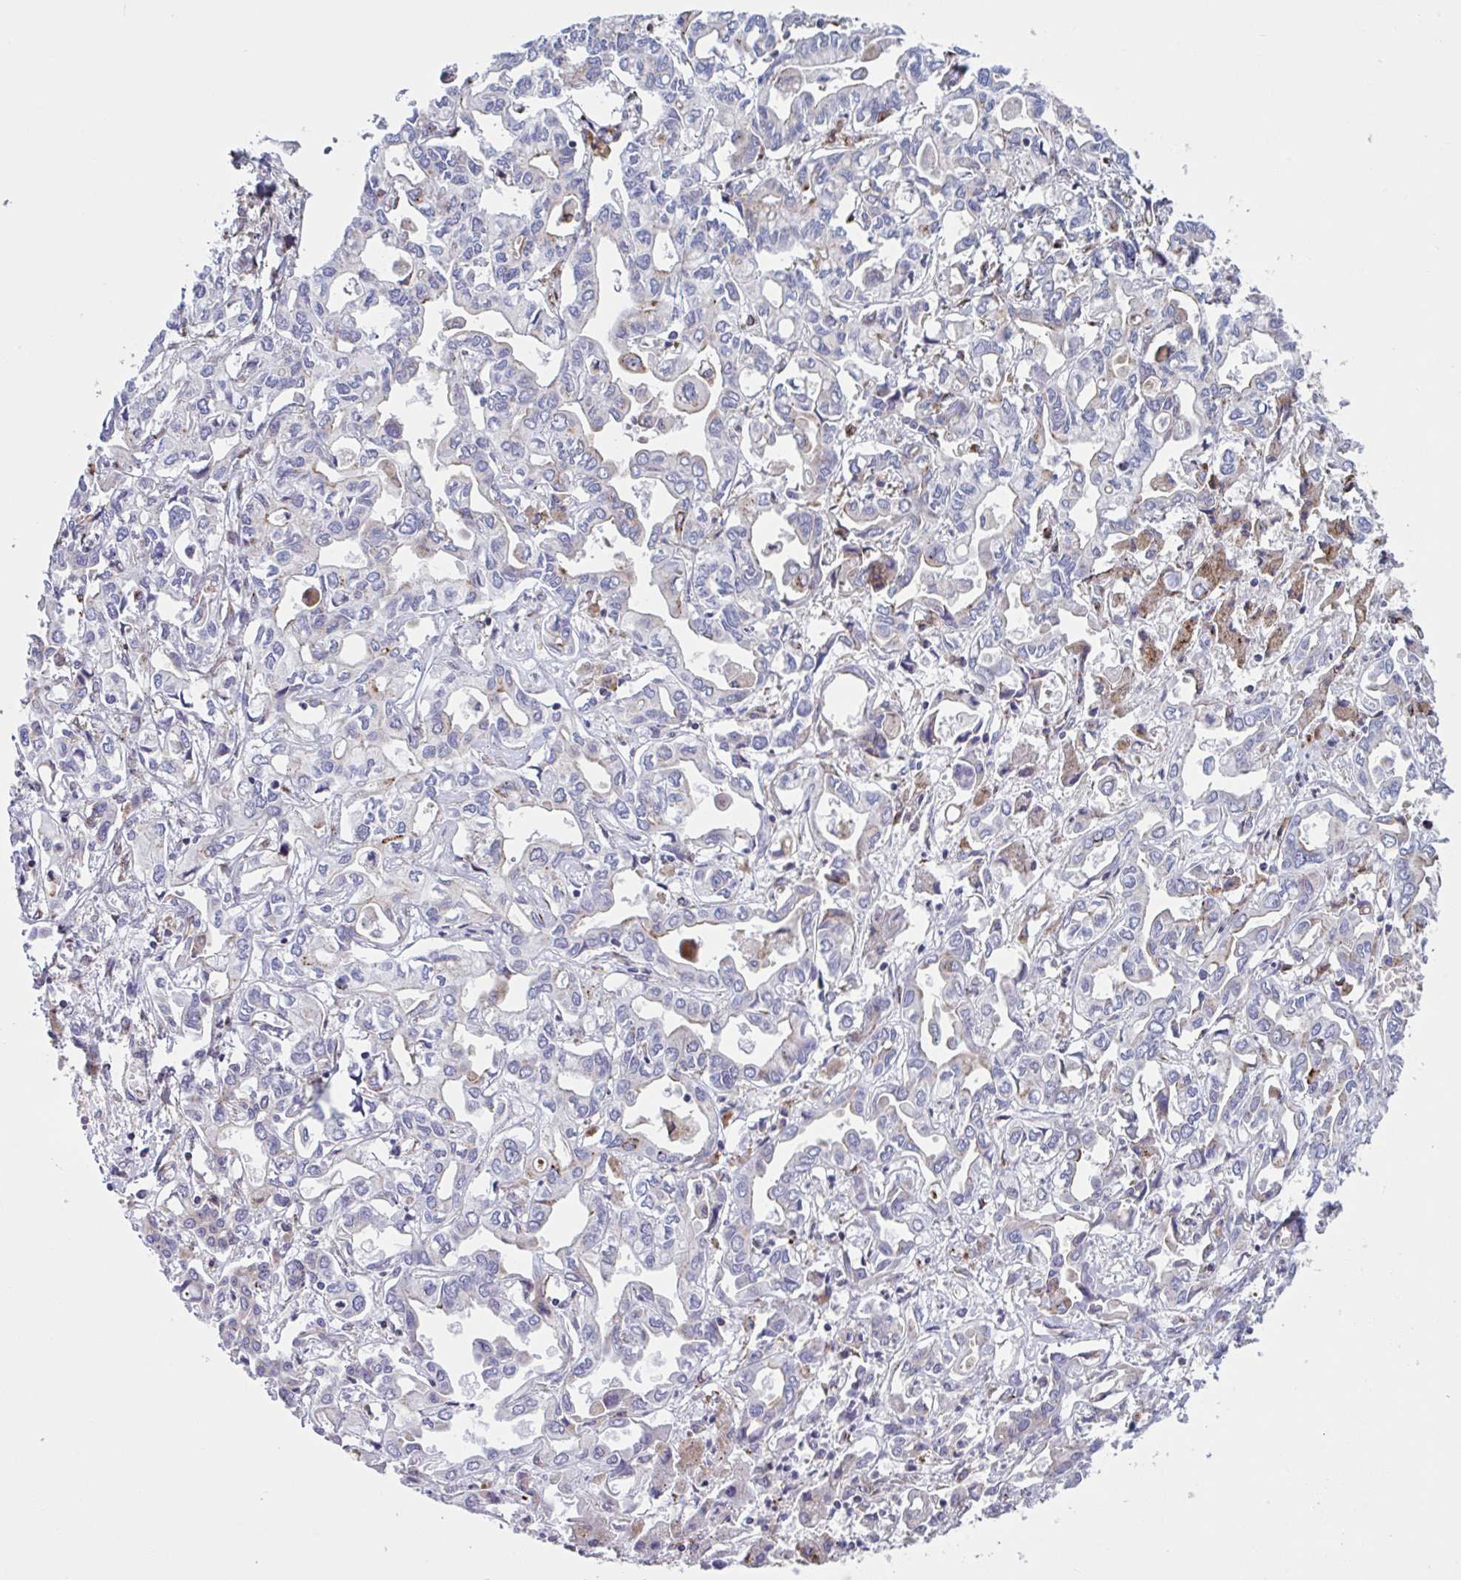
{"staining": {"intensity": "moderate", "quantity": "<25%", "location": "cytoplasmic/membranous"}, "tissue": "liver cancer", "cell_type": "Tumor cells", "image_type": "cancer", "snomed": [{"axis": "morphology", "description": "Cholangiocarcinoma"}, {"axis": "topography", "description": "Liver"}], "caption": "The immunohistochemical stain highlights moderate cytoplasmic/membranous positivity in tumor cells of liver cancer (cholangiocarcinoma) tissue.", "gene": "RFK", "patient": {"sex": "female", "age": 64}}